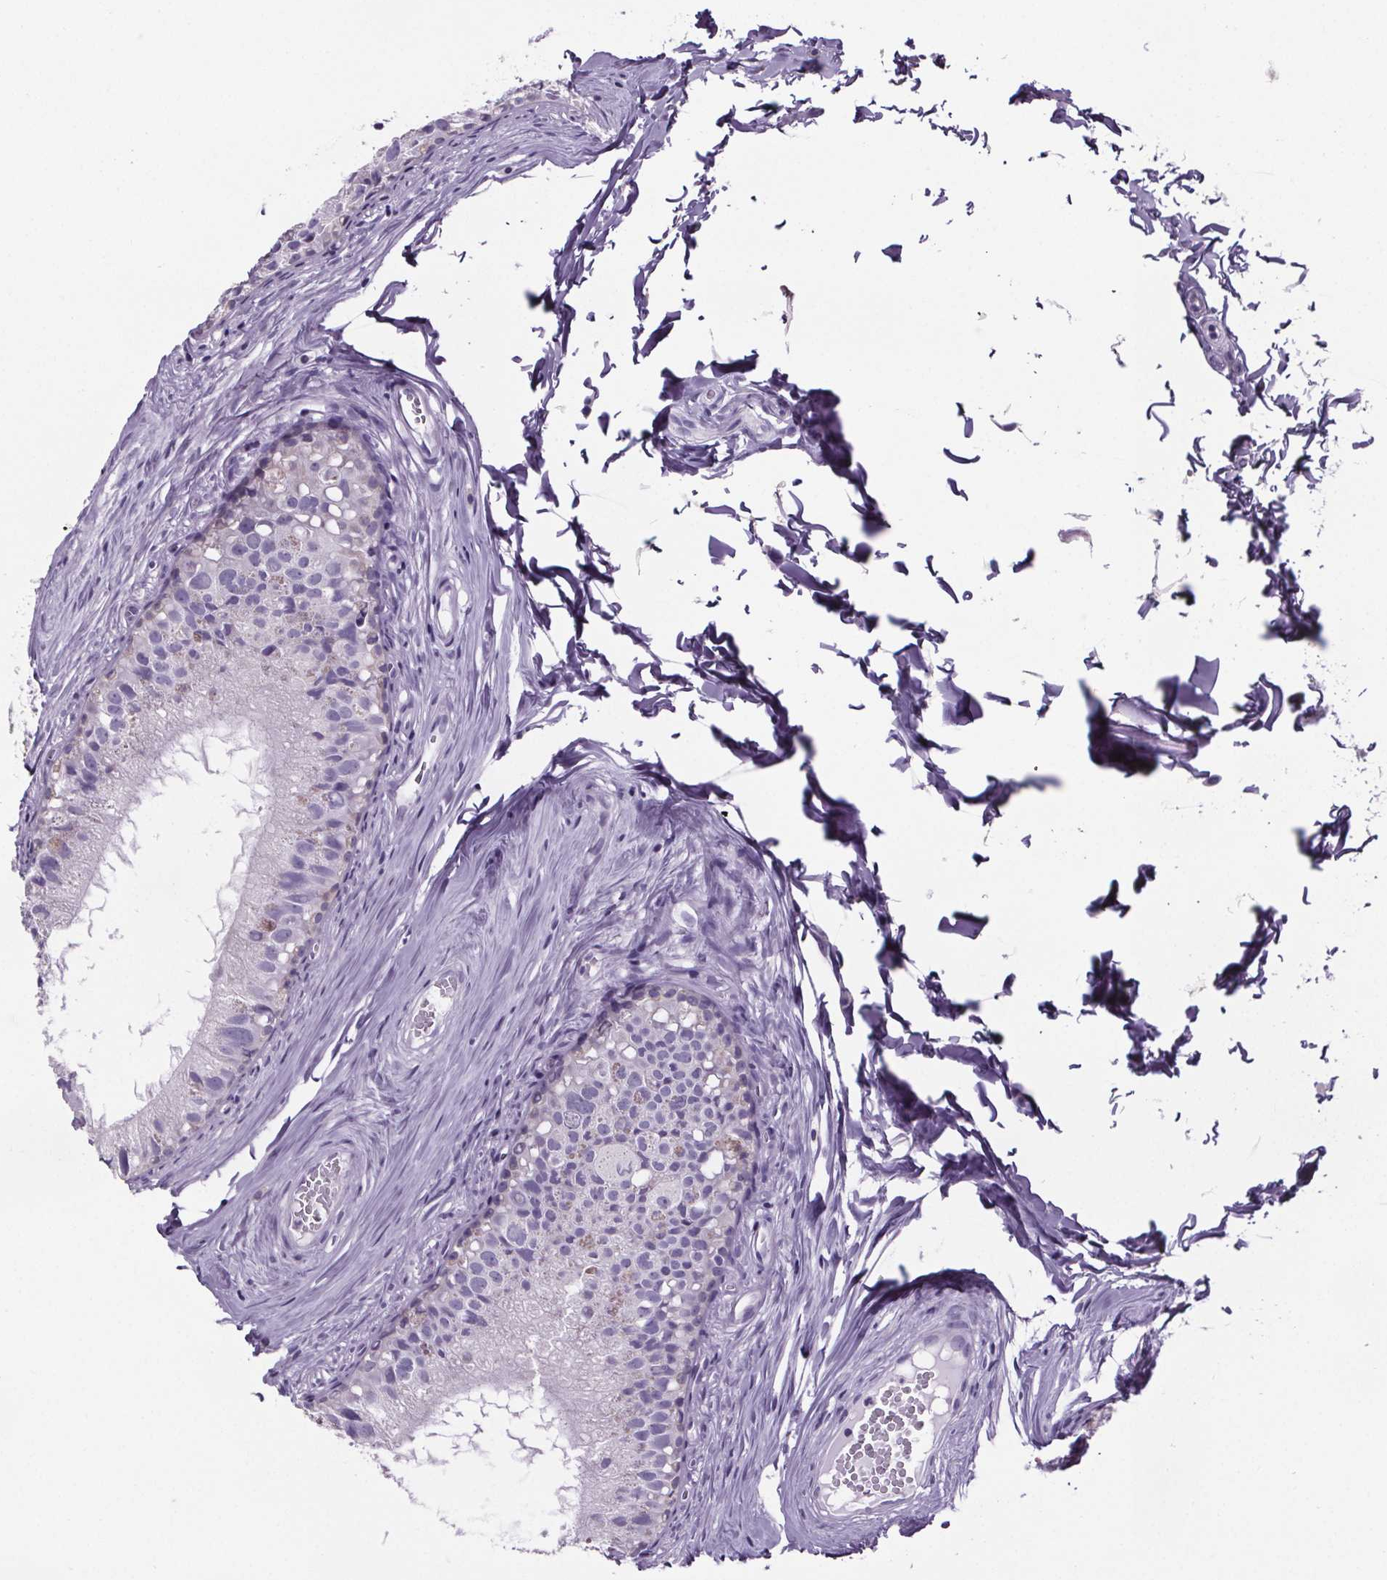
{"staining": {"intensity": "negative", "quantity": "none", "location": "none"}, "tissue": "epididymis", "cell_type": "Glandular cells", "image_type": "normal", "snomed": [{"axis": "morphology", "description": "Normal tissue, NOS"}, {"axis": "topography", "description": "Epididymis"}], "caption": "There is no significant staining in glandular cells of epididymis. (DAB immunohistochemistry visualized using brightfield microscopy, high magnification).", "gene": "CUBN", "patient": {"sex": "male", "age": 45}}